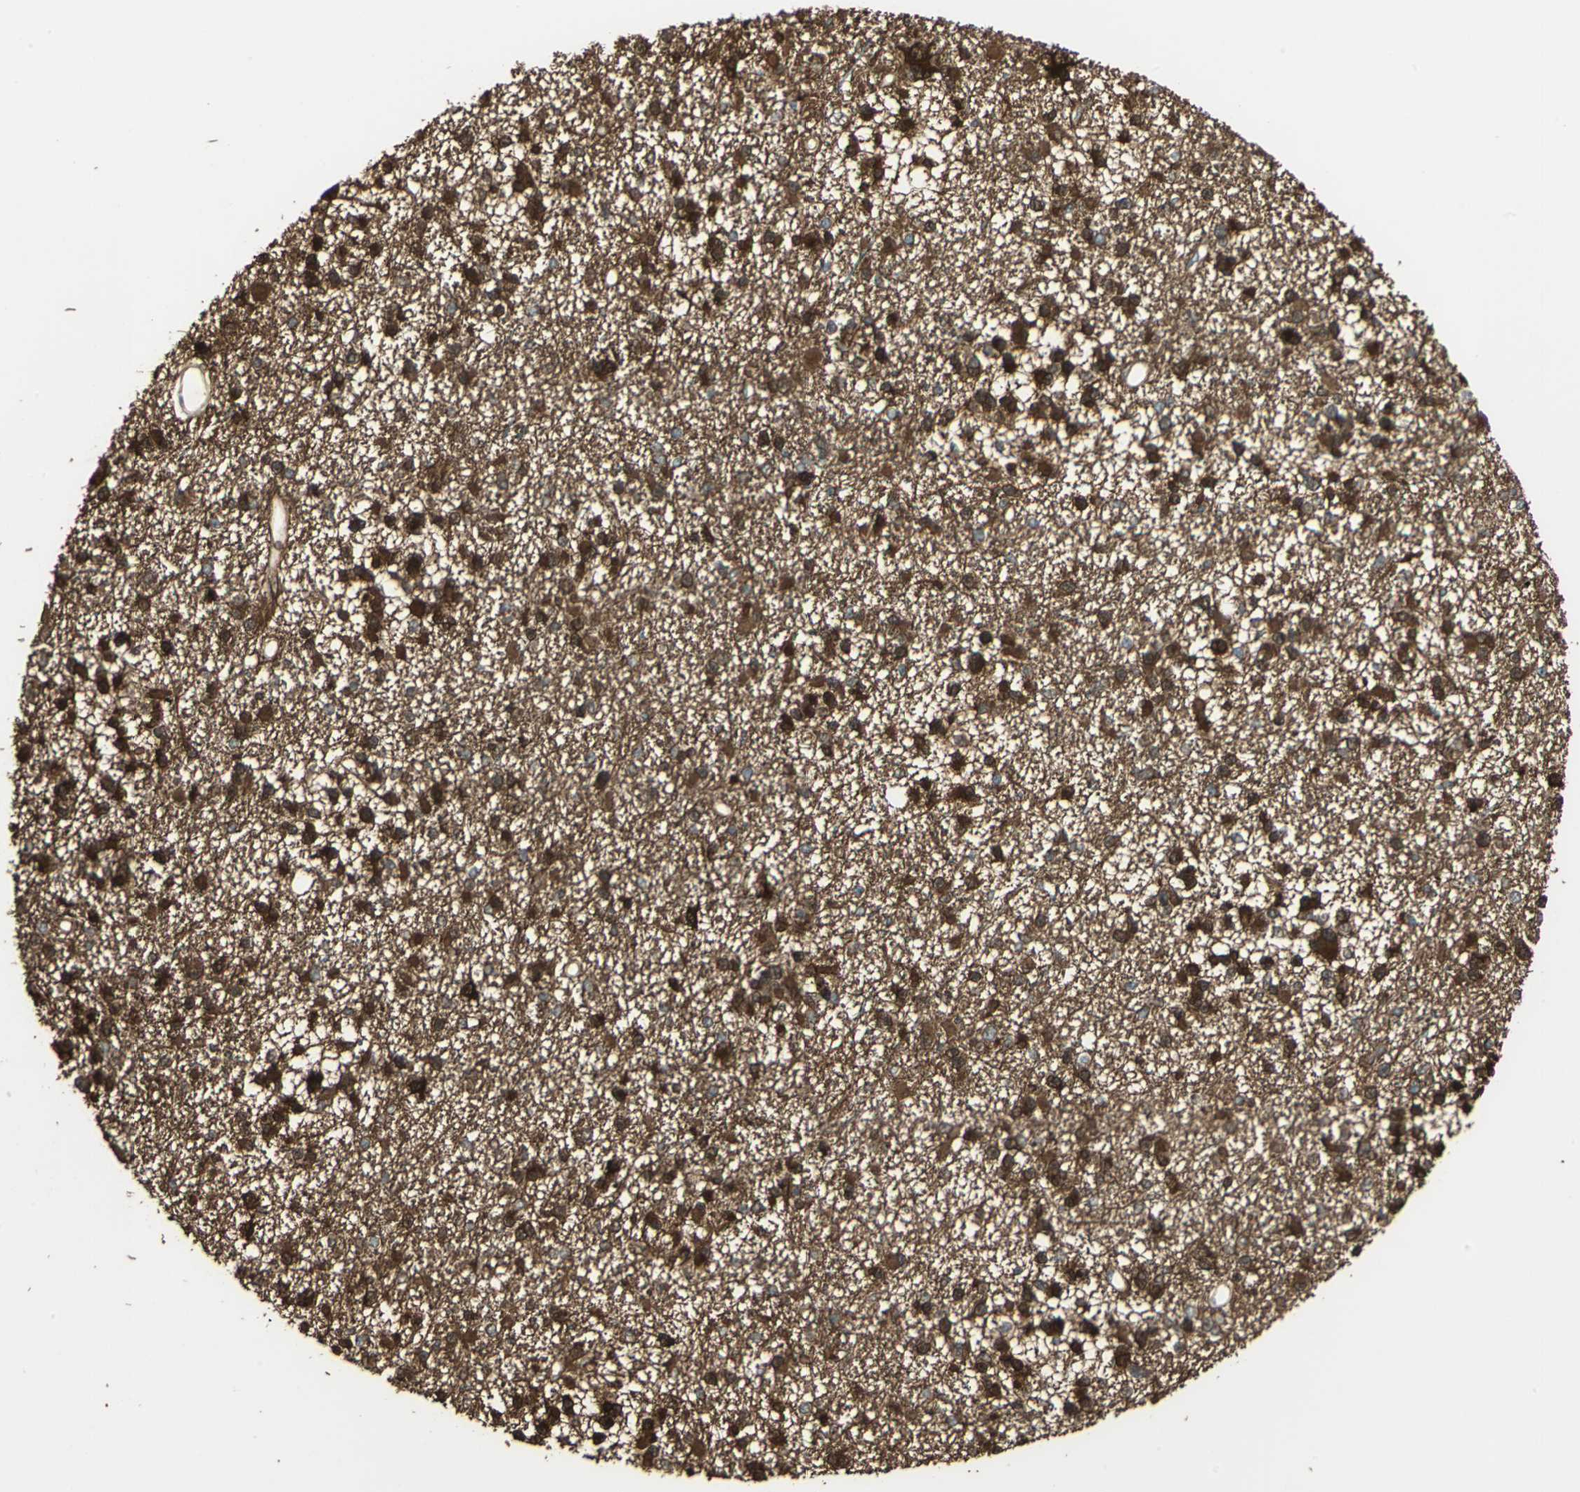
{"staining": {"intensity": "strong", "quantity": ">75%", "location": "cytoplasmic/membranous,nuclear"}, "tissue": "glioma", "cell_type": "Tumor cells", "image_type": "cancer", "snomed": [{"axis": "morphology", "description": "Glioma, malignant, Low grade"}, {"axis": "topography", "description": "Brain"}], "caption": "Strong cytoplasmic/membranous and nuclear expression for a protein is identified in approximately >75% of tumor cells of malignant glioma (low-grade) using immunohistochemistry (IHC).", "gene": "DDAH1", "patient": {"sex": "female", "age": 22}}